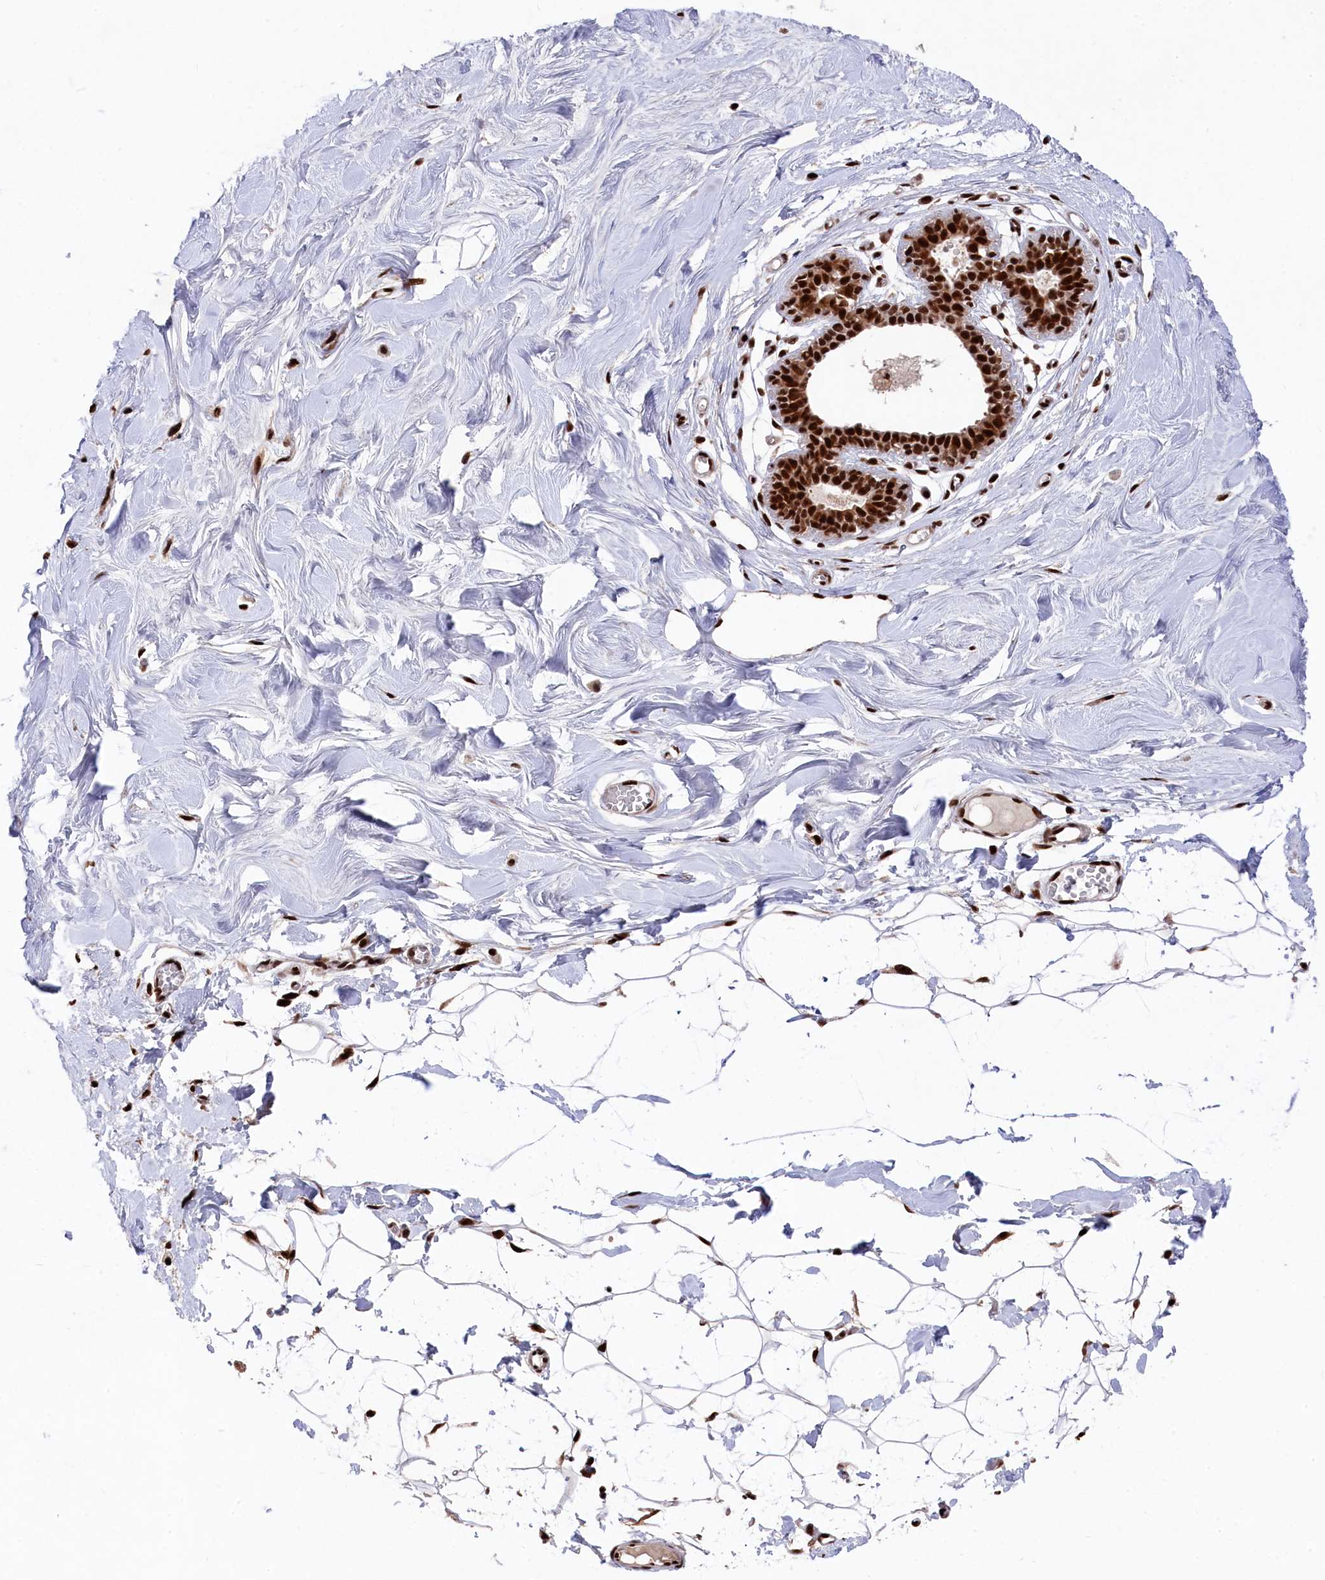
{"staining": {"intensity": "negative", "quantity": "none", "location": "none"}, "tissue": "breast", "cell_type": "Adipocytes", "image_type": "normal", "snomed": [{"axis": "morphology", "description": "Normal tissue, NOS"}, {"axis": "topography", "description": "Breast"}], "caption": "This is a image of immunohistochemistry staining of normal breast, which shows no staining in adipocytes.", "gene": "PRPF31", "patient": {"sex": "female", "age": 27}}